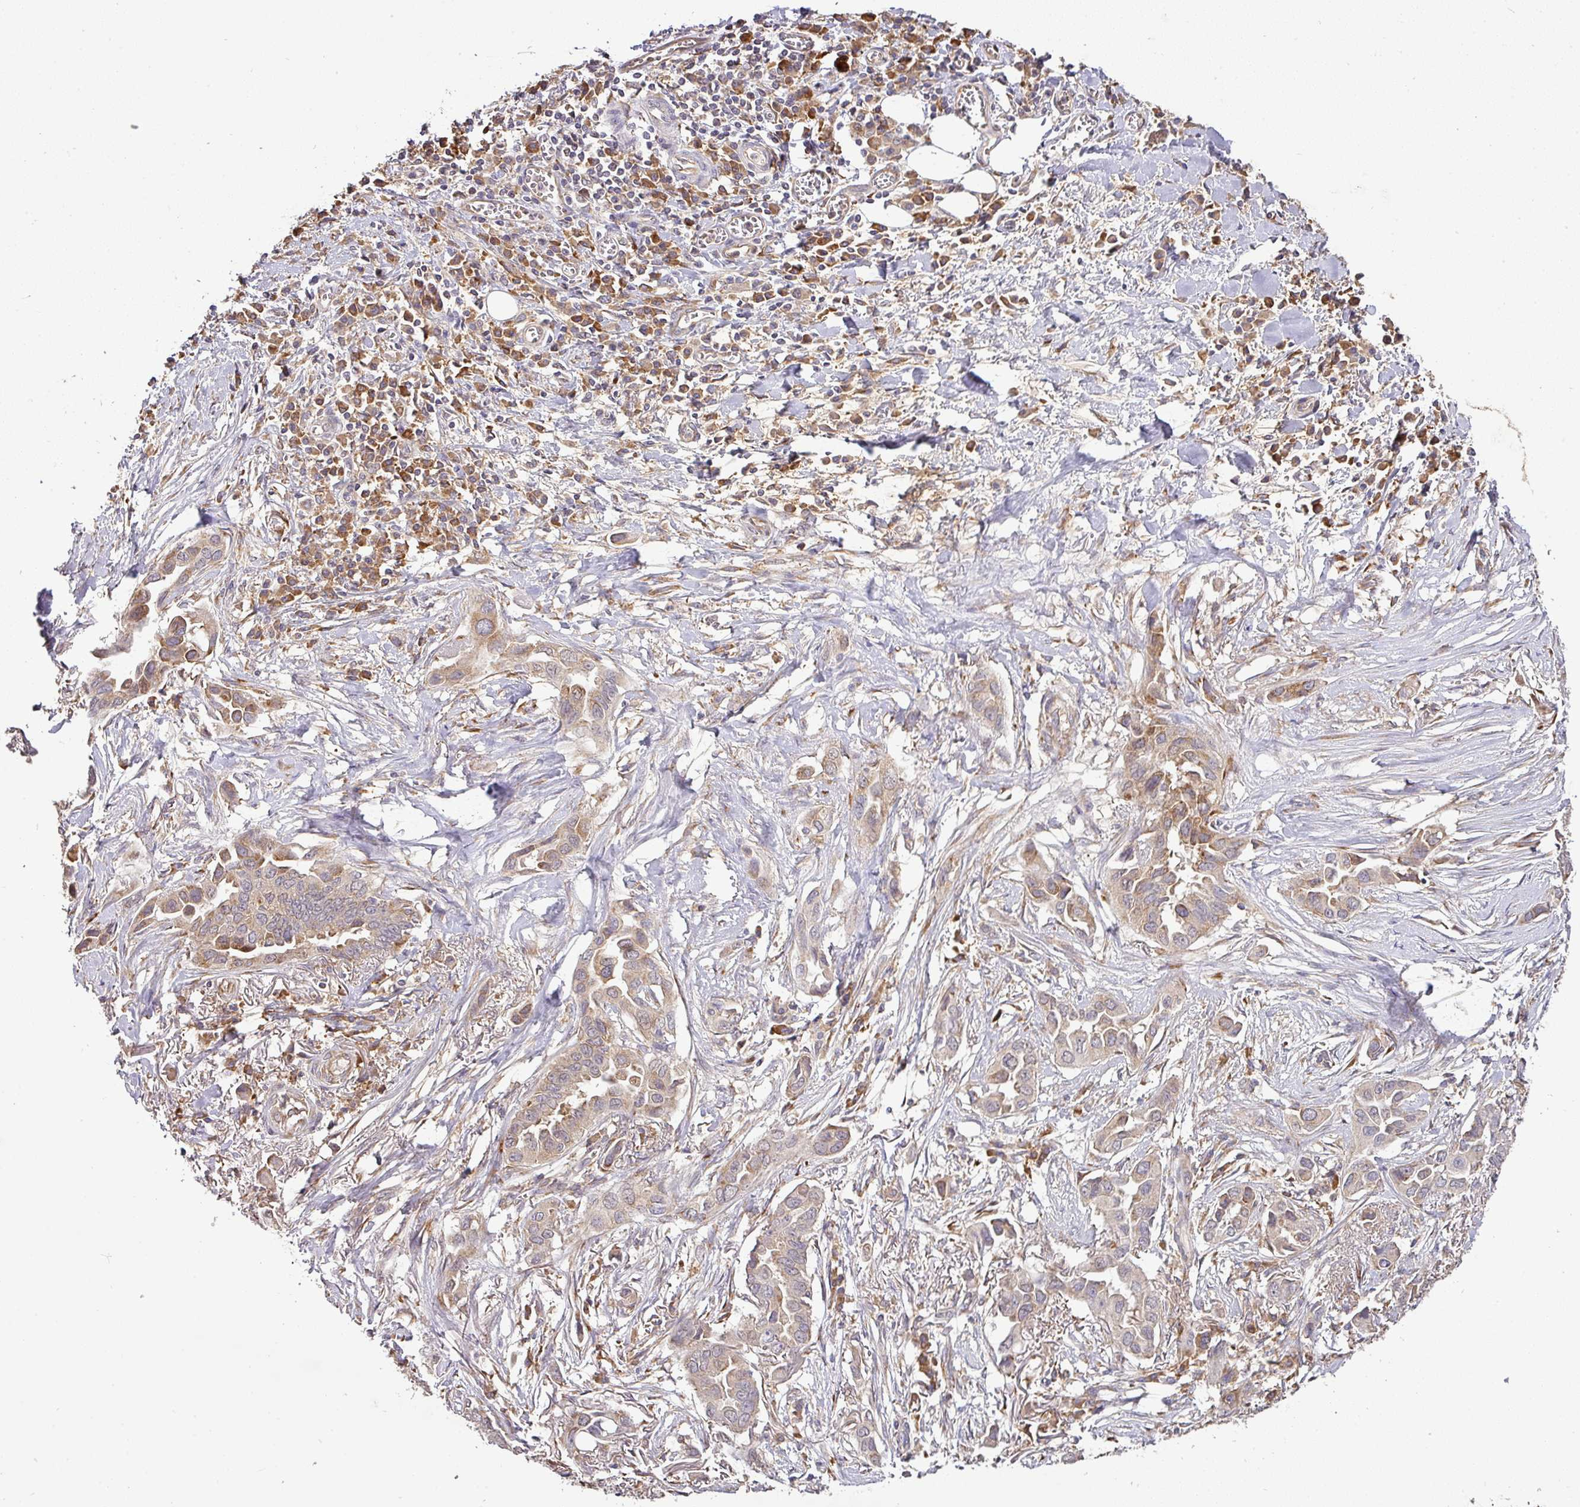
{"staining": {"intensity": "weak", "quantity": ">75%", "location": "cytoplasmic/membranous"}, "tissue": "lung cancer", "cell_type": "Tumor cells", "image_type": "cancer", "snomed": [{"axis": "morphology", "description": "Adenocarcinoma, NOS"}, {"axis": "topography", "description": "Lung"}], "caption": "Brown immunohistochemical staining in lung cancer (adenocarcinoma) shows weak cytoplasmic/membranous expression in approximately >75% of tumor cells.", "gene": "GALP", "patient": {"sex": "female", "age": 76}}